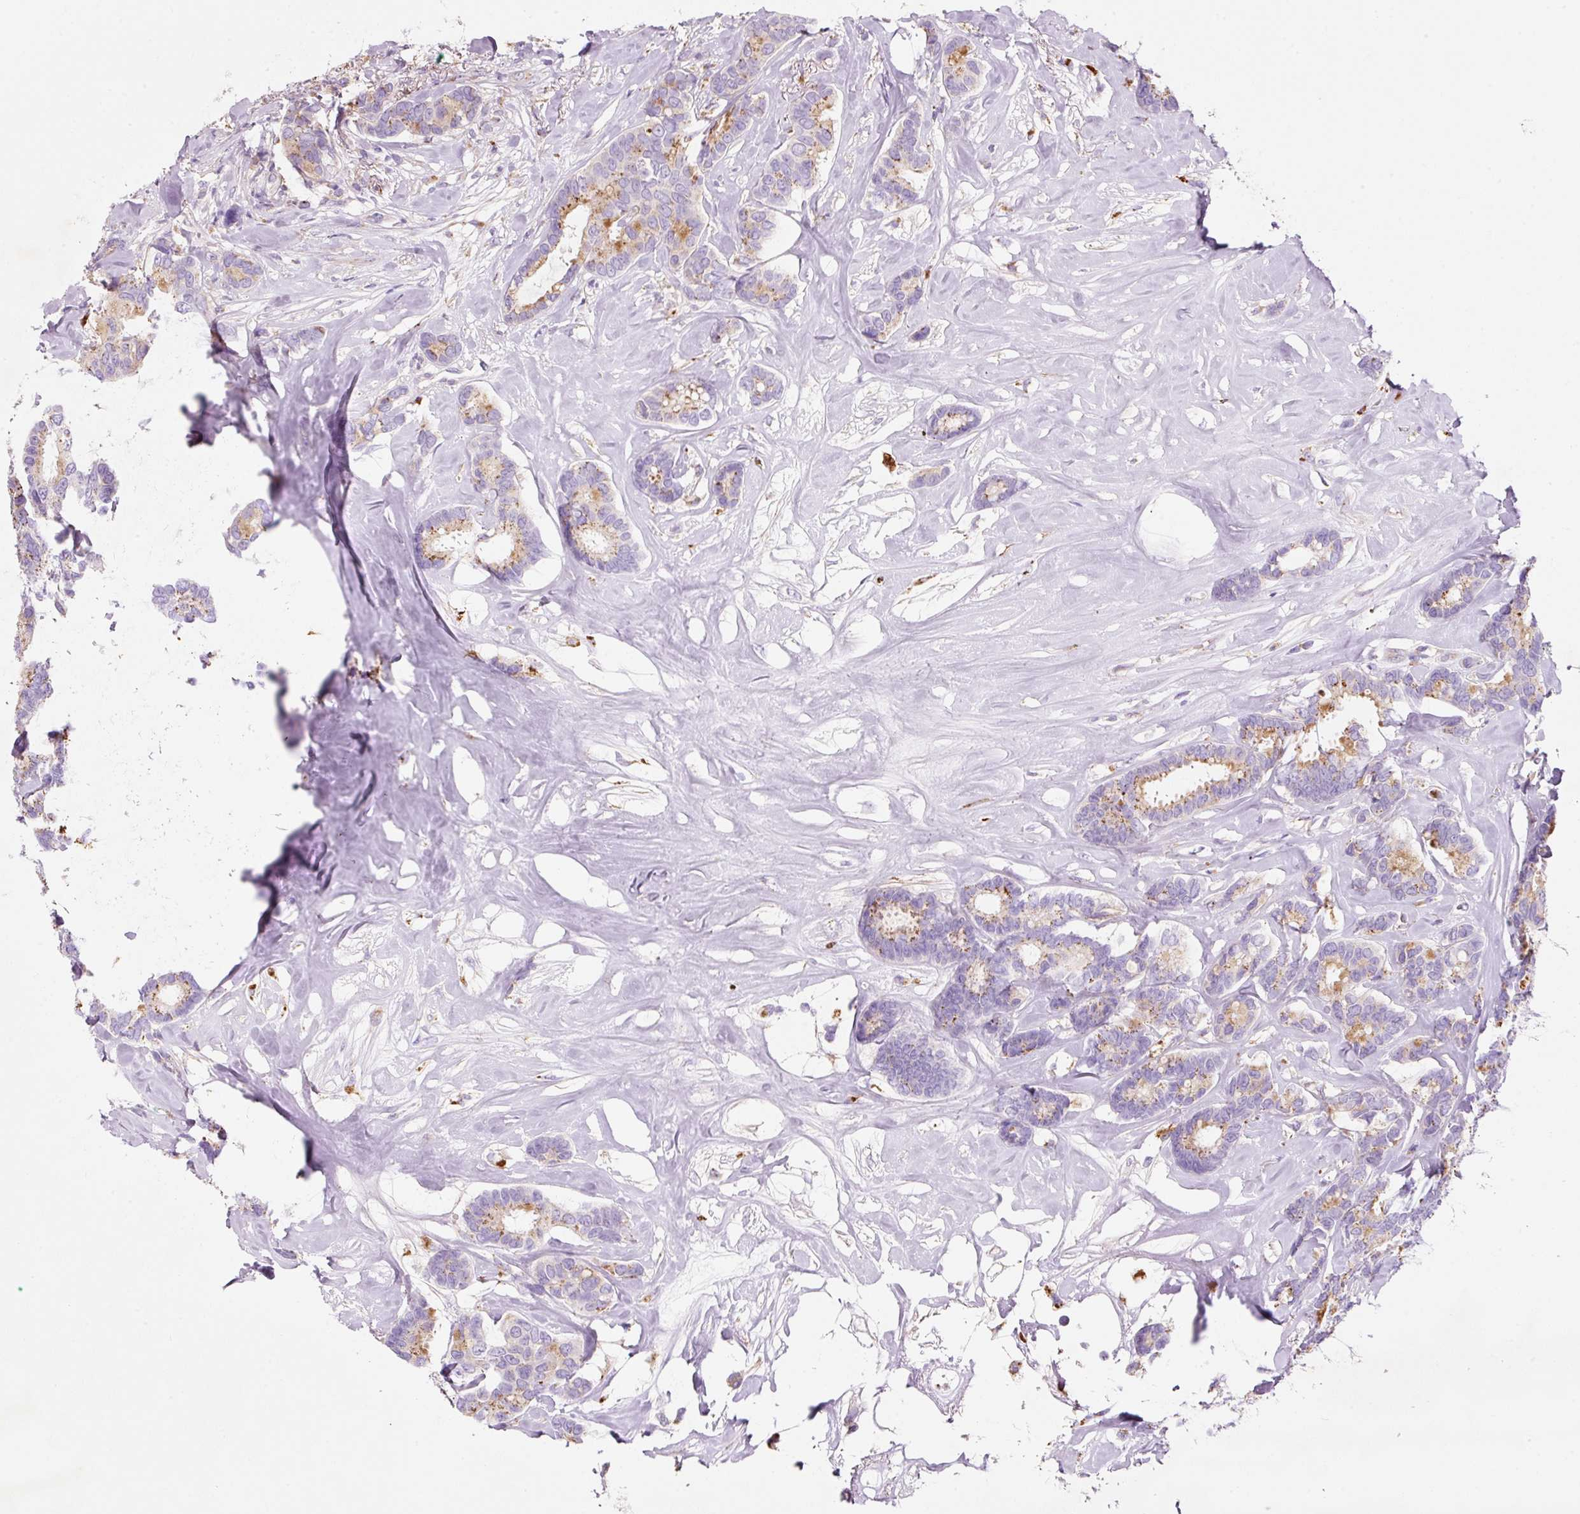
{"staining": {"intensity": "moderate", "quantity": "25%-75%", "location": "cytoplasmic/membranous"}, "tissue": "breast cancer", "cell_type": "Tumor cells", "image_type": "cancer", "snomed": [{"axis": "morphology", "description": "Duct carcinoma"}, {"axis": "topography", "description": "Breast"}], "caption": "Invasive ductal carcinoma (breast) was stained to show a protein in brown. There is medium levels of moderate cytoplasmic/membranous positivity in about 25%-75% of tumor cells. (DAB (3,3'-diaminobenzidine) IHC with brightfield microscopy, high magnification).", "gene": "TMC8", "patient": {"sex": "female", "age": 87}}